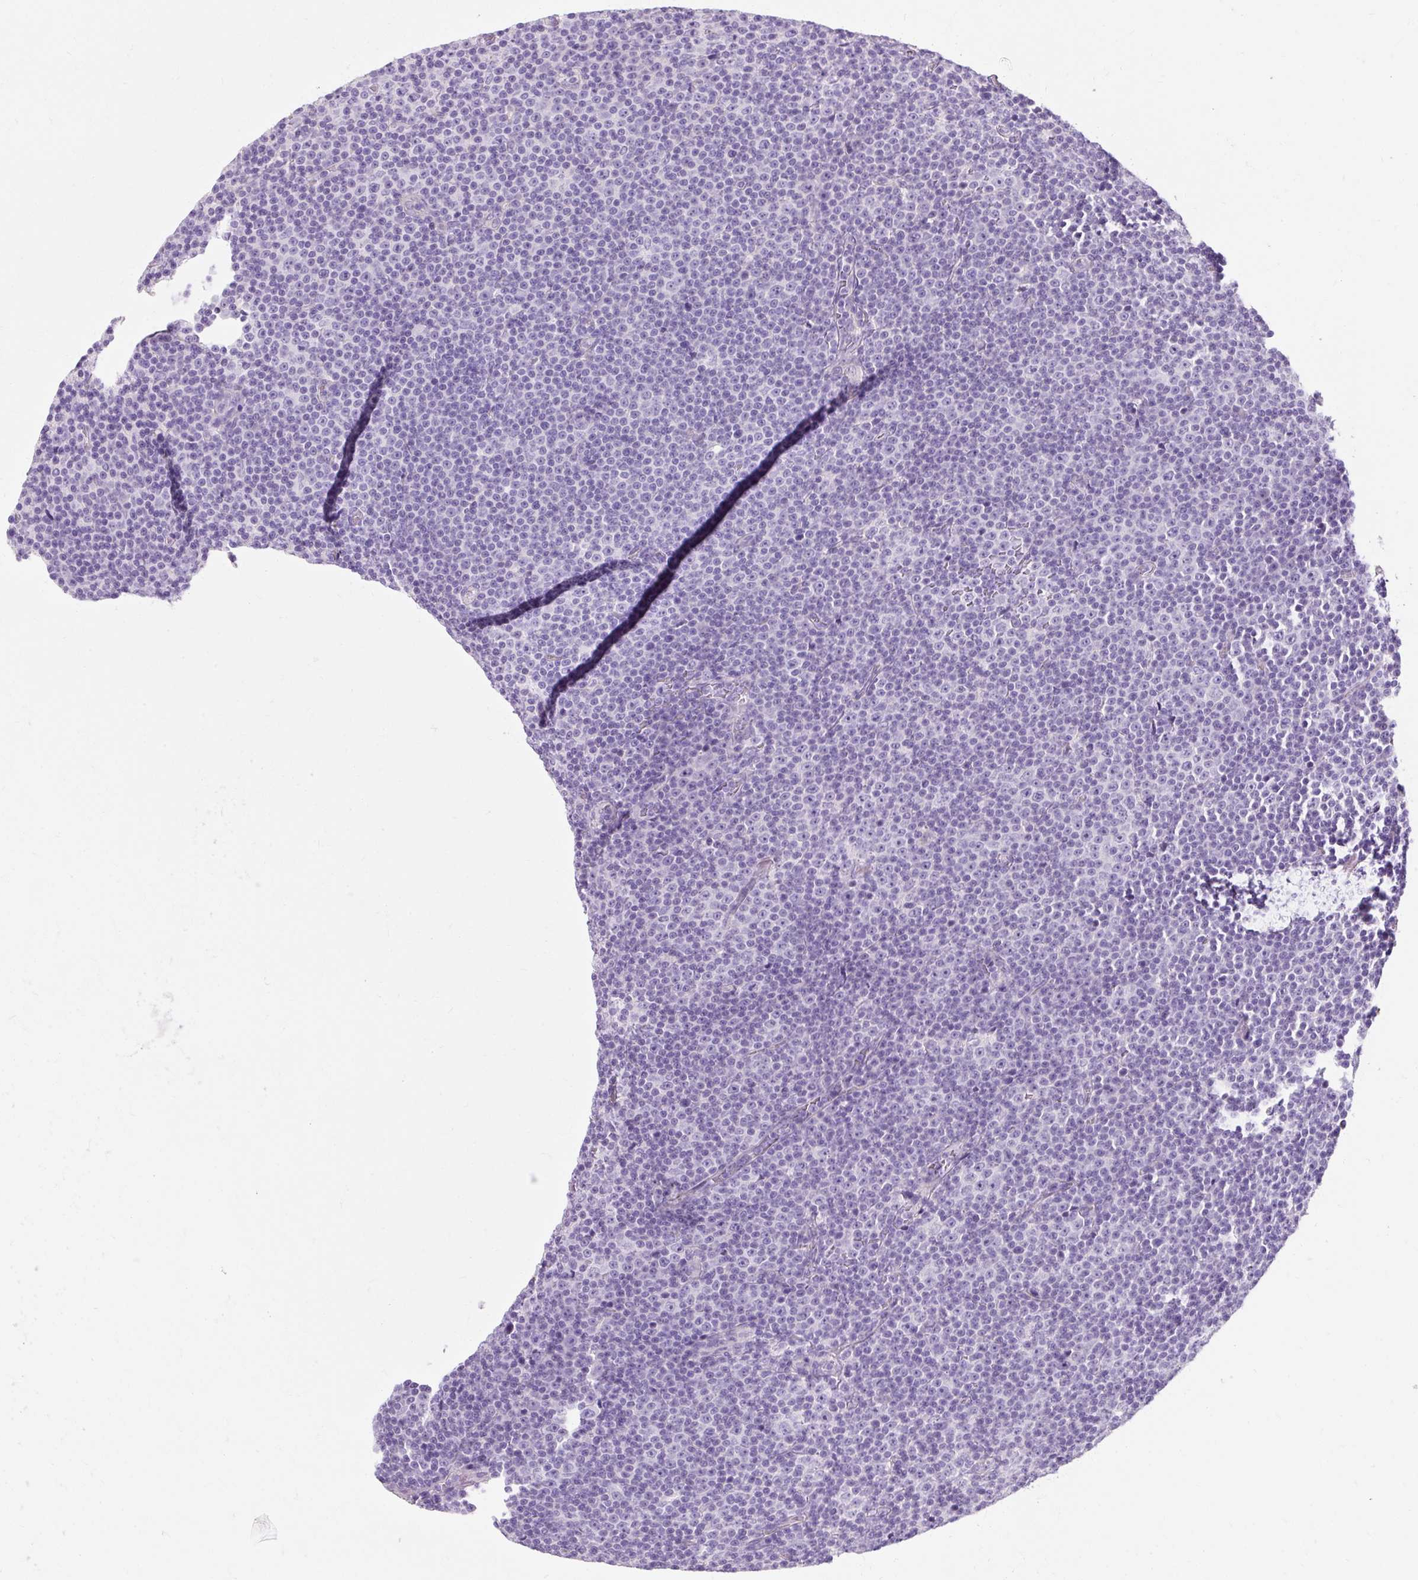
{"staining": {"intensity": "negative", "quantity": "none", "location": "none"}, "tissue": "lymphoma", "cell_type": "Tumor cells", "image_type": "cancer", "snomed": [{"axis": "morphology", "description": "Malignant lymphoma, non-Hodgkin's type, Low grade"}, {"axis": "topography", "description": "Lymph node"}], "caption": "A high-resolution image shows immunohistochemistry (IHC) staining of lymphoma, which exhibits no significant expression in tumor cells.", "gene": "TMEM213", "patient": {"sex": "female", "age": 67}}